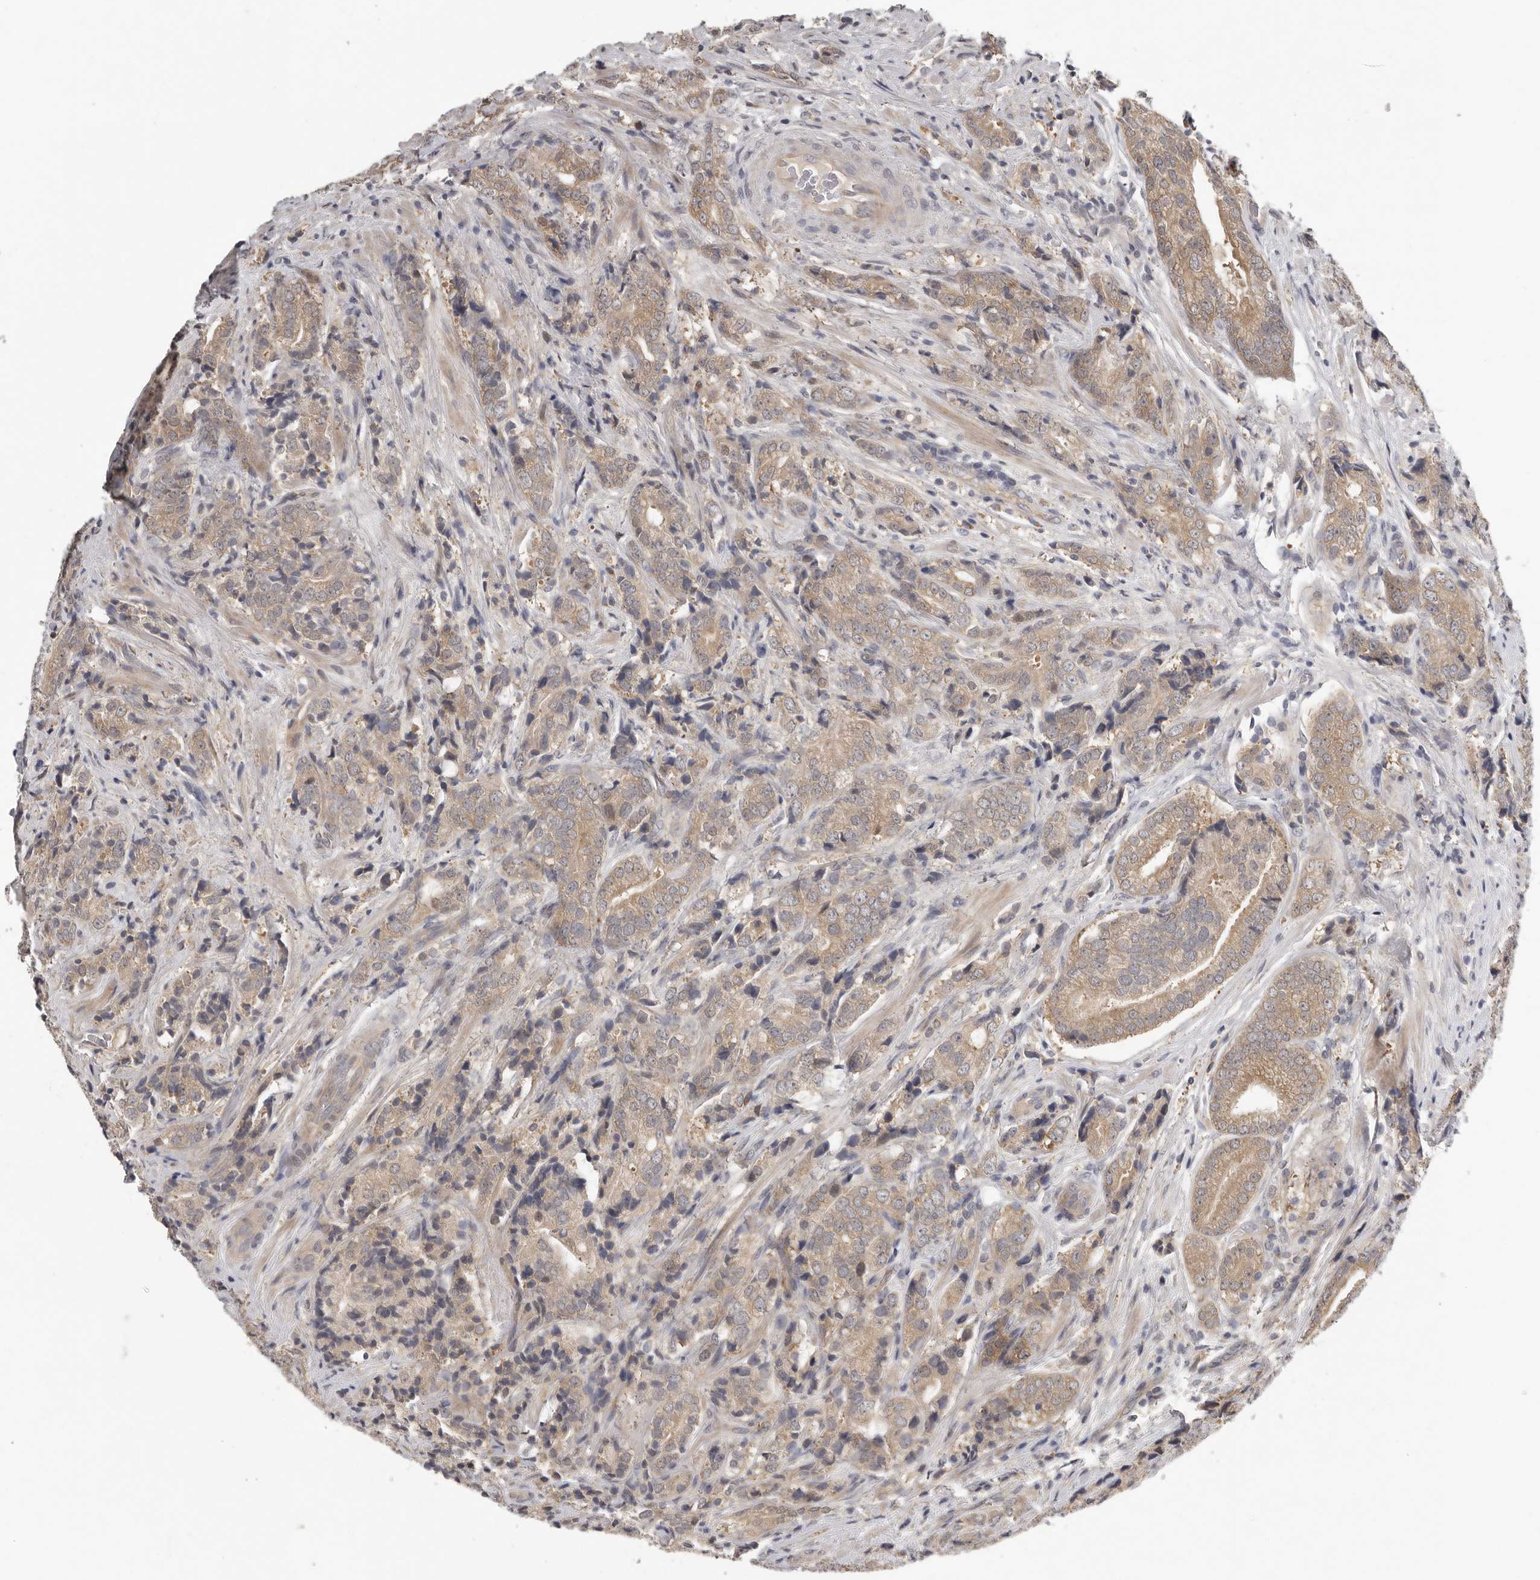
{"staining": {"intensity": "weak", "quantity": ">75%", "location": "cytoplasmic/membranous"}, "tissue": "prostate cancer", "cell_type": "Tumor cells", "image_type": "cancer", "snomed": [{"axis": "morphology", "description": "Adenocarcinoma, High grade"}, {"axis": "topography", "description": "Prostate"}], "caption": "This histopathology image shows immunohistochemistry (IHC) staining of human high-grade adenocarcinoma (prostate), with low weak cytoplasmic/membranous expression in approximately >75% of tumor cells.", "gene": "RALGPS2", "patient": {"sex": "male", "age": 57}}